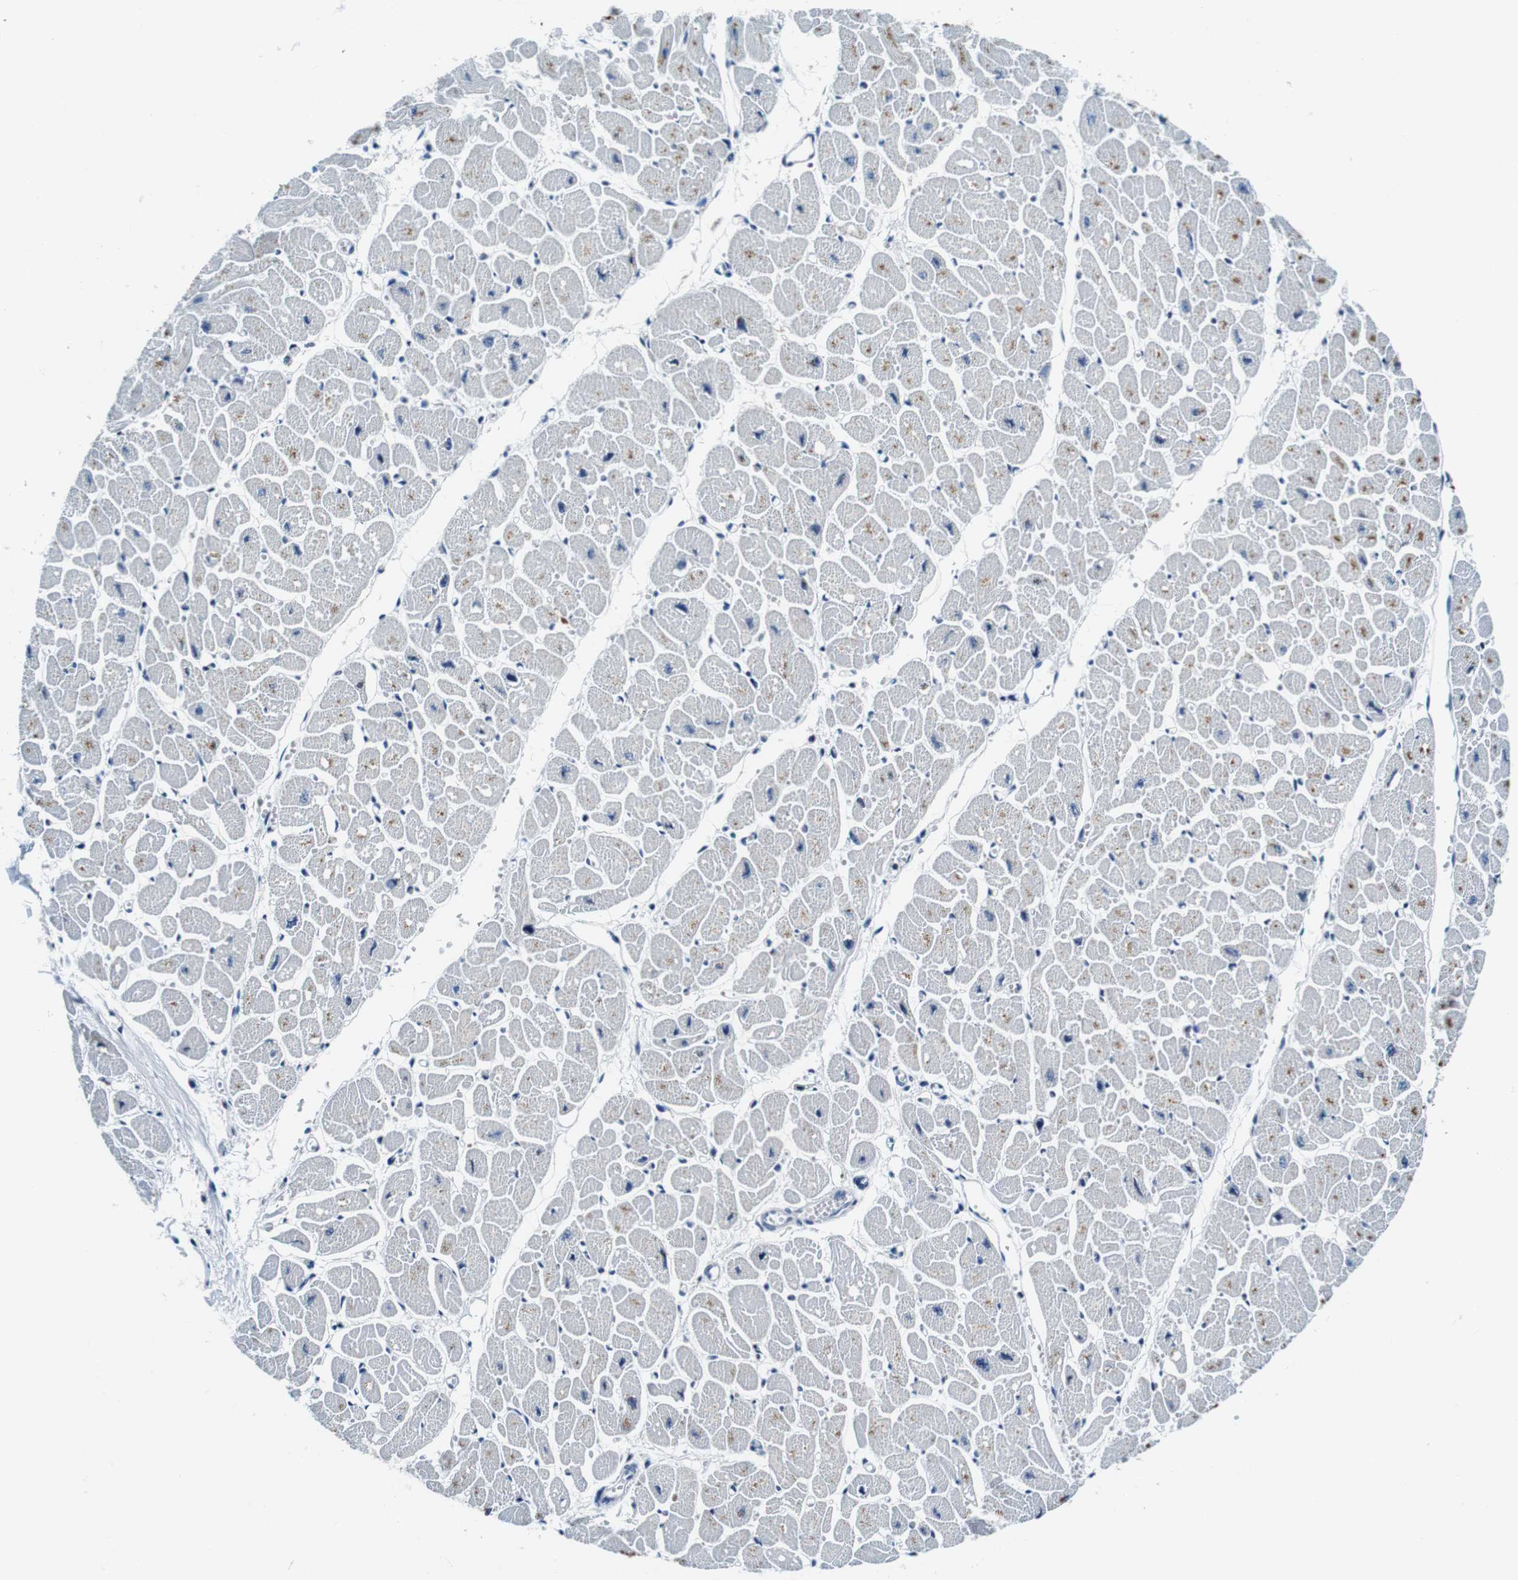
{"staining": {"intensity": "moderate", "quantity": "<25%", "location": "cytoplasmic/membranous"}, "tissue": "heart muscle", "cell_type": "Cardiomyocytes", "image_type": "normal", "snomed": [{"axis": "morphology", "description": "Normal tissue, NOS"}, {"axis": "topography", "description": "Heart"}], "caption": "Immunohistochemical staining of benign human heart muscle displays low levels of moderate cytoplasmic/membranous expression in approximately <25% of cardiomyocytes.", "gene": "FAR2", "patient": {"sex": "female", "age": 54}}